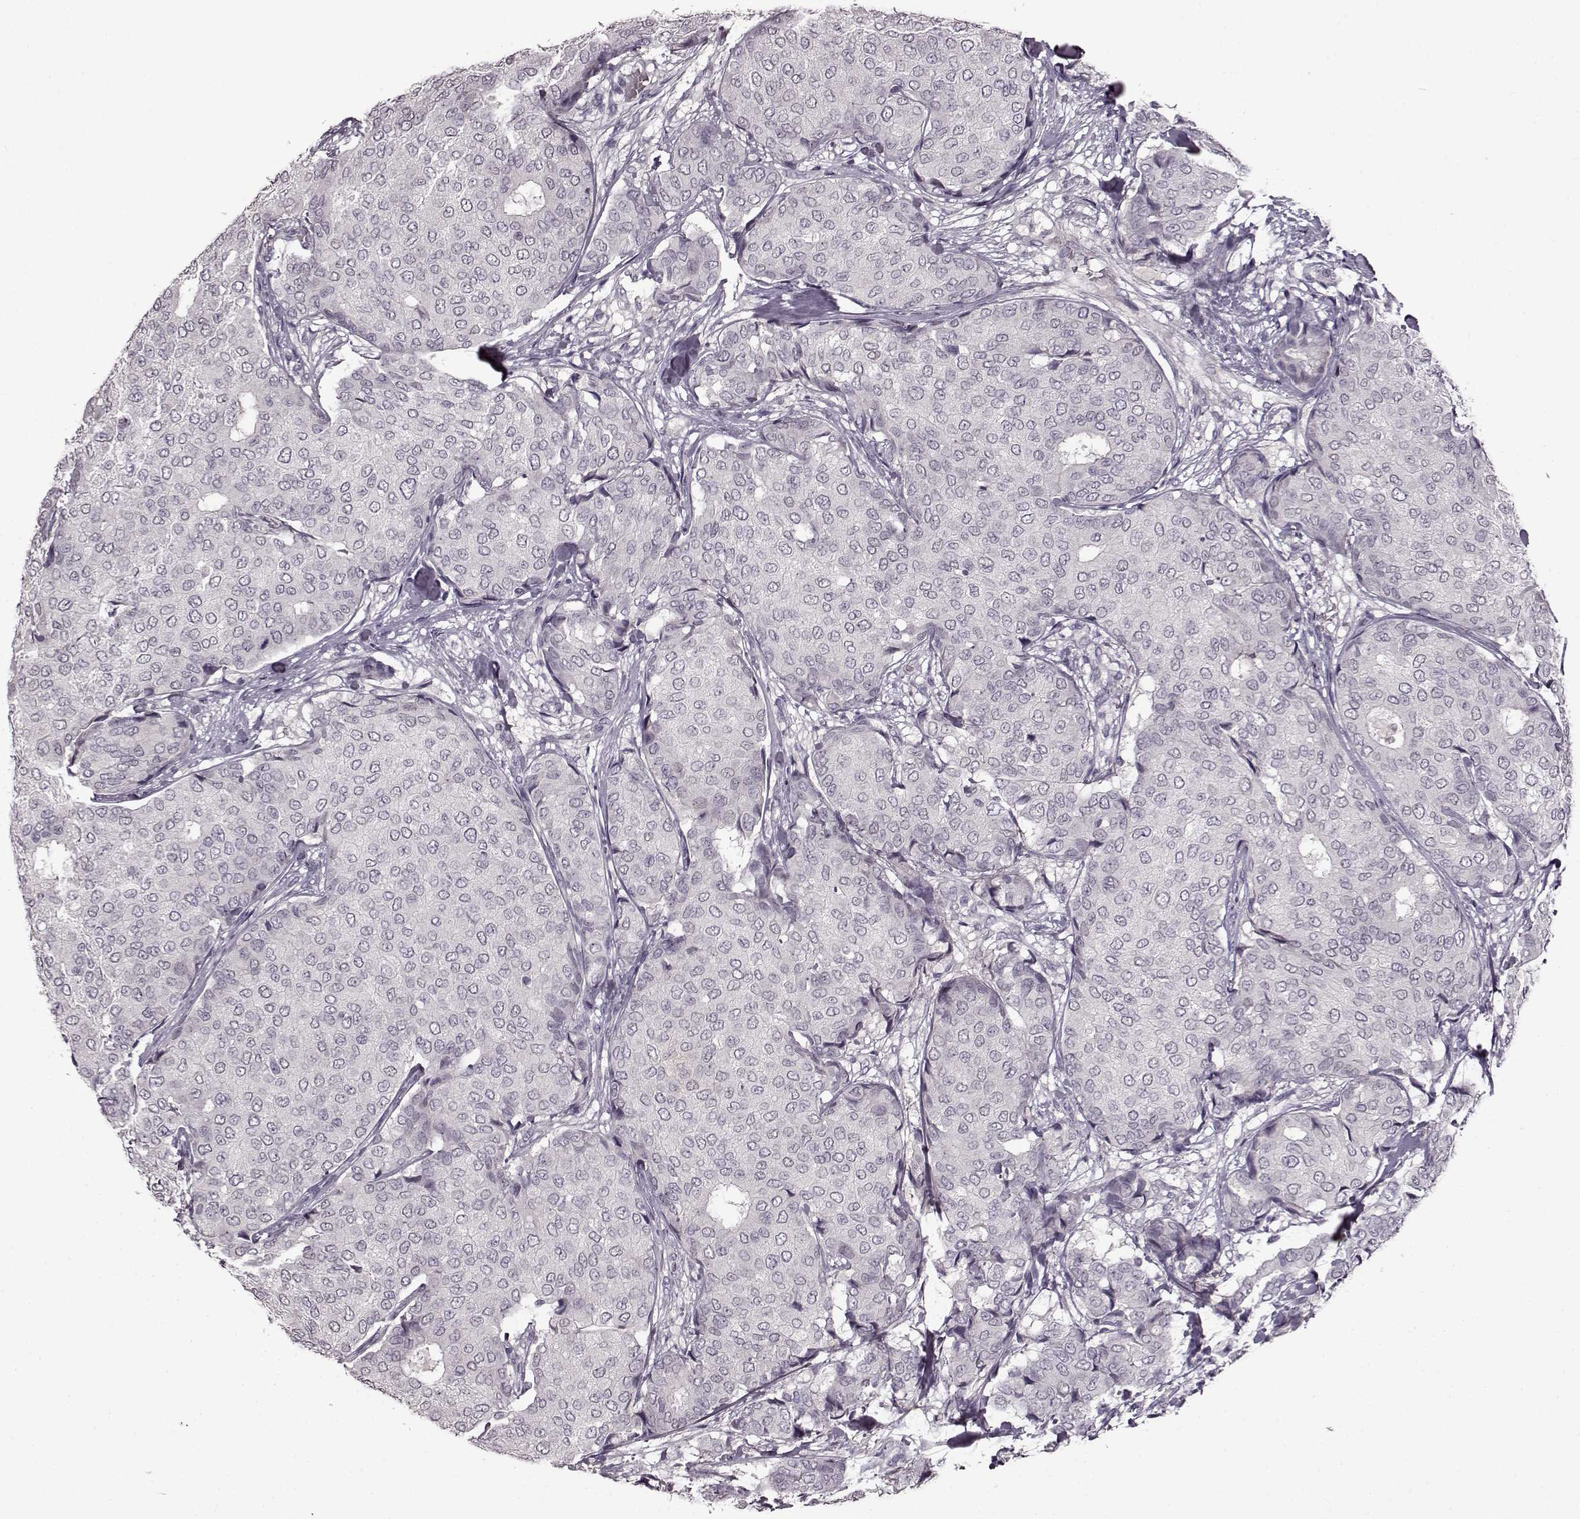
{"staining": {"intensity": "negative", "quantity": "none", "location": "none"}, "tissue": "breast cancer", "cell_type": "Tumor cells", "image_type": "cancer", "snomed": [{"axis": "morphology", "description": "Duct carcinoma"}, {"axis": "topography", "description": "Breast"}], "caption": "Immunohistochemistry of breast cancer (intraductal carcinoma) demonstrates no staining in tumor cells.", "gene": "CNGA3", "patient": {"sex": "female", "age": 75}}